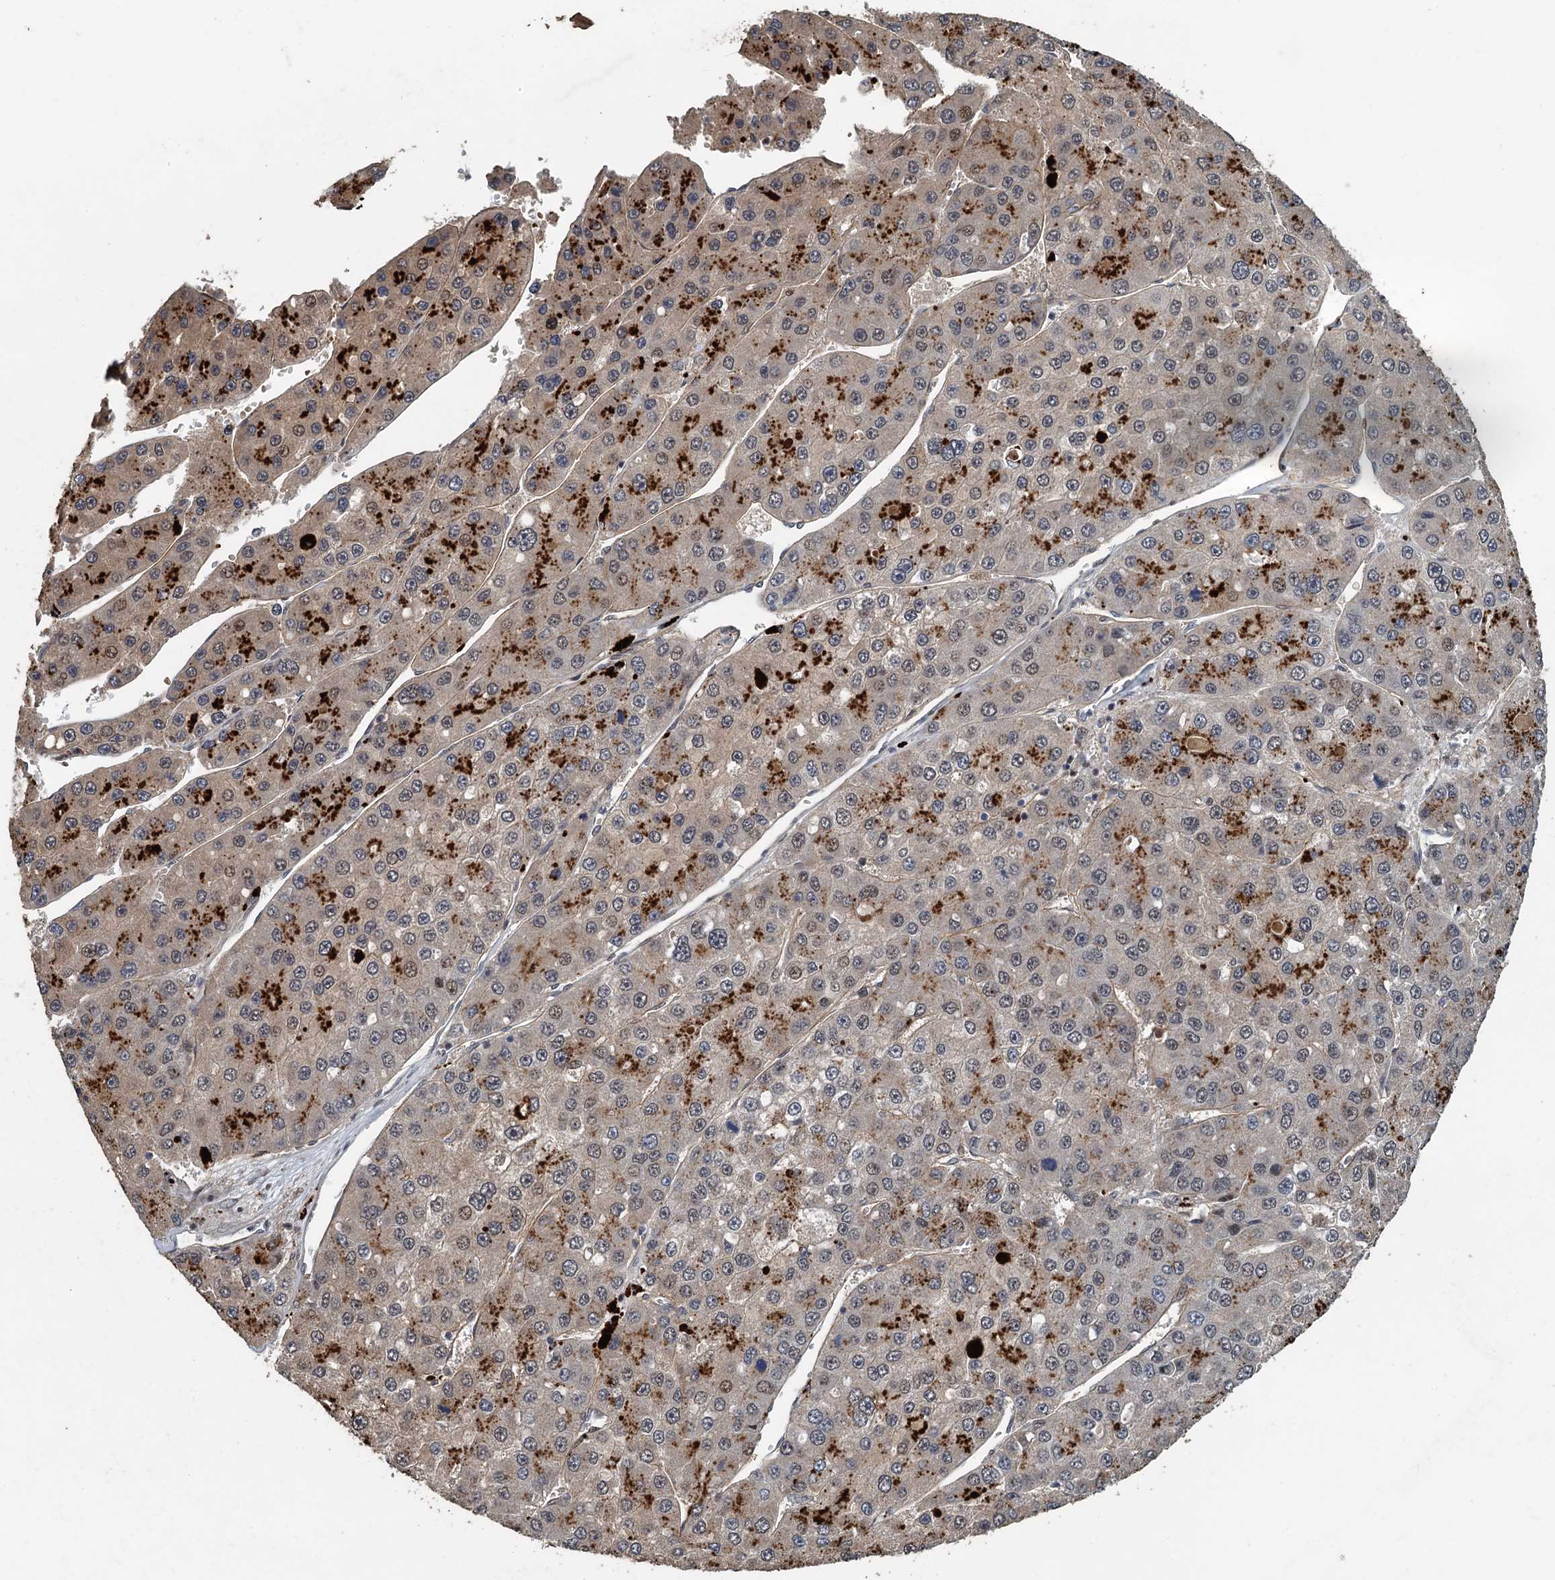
{"staining": {"intensity": "weak", "quantity": "25%-75%", "location": "cytoplasmic/membranous"}, "tissue": "liver cancer", "cell_type": "Tumor cells", "image_type": "cancer", "snomed": [{"axis": "morphology", "description": "Carcinoma, Hepatocellular, NOS"}, {"axis": "topography", "description": "Liver"}], "caption": "A brown stain shows weak cytoplasmic/membranous expression of a protein in hepatocellular carcinoma (liver) tumor cells.", "gene": "AGRN", "patient": {"sex": "female", "age": 73}}